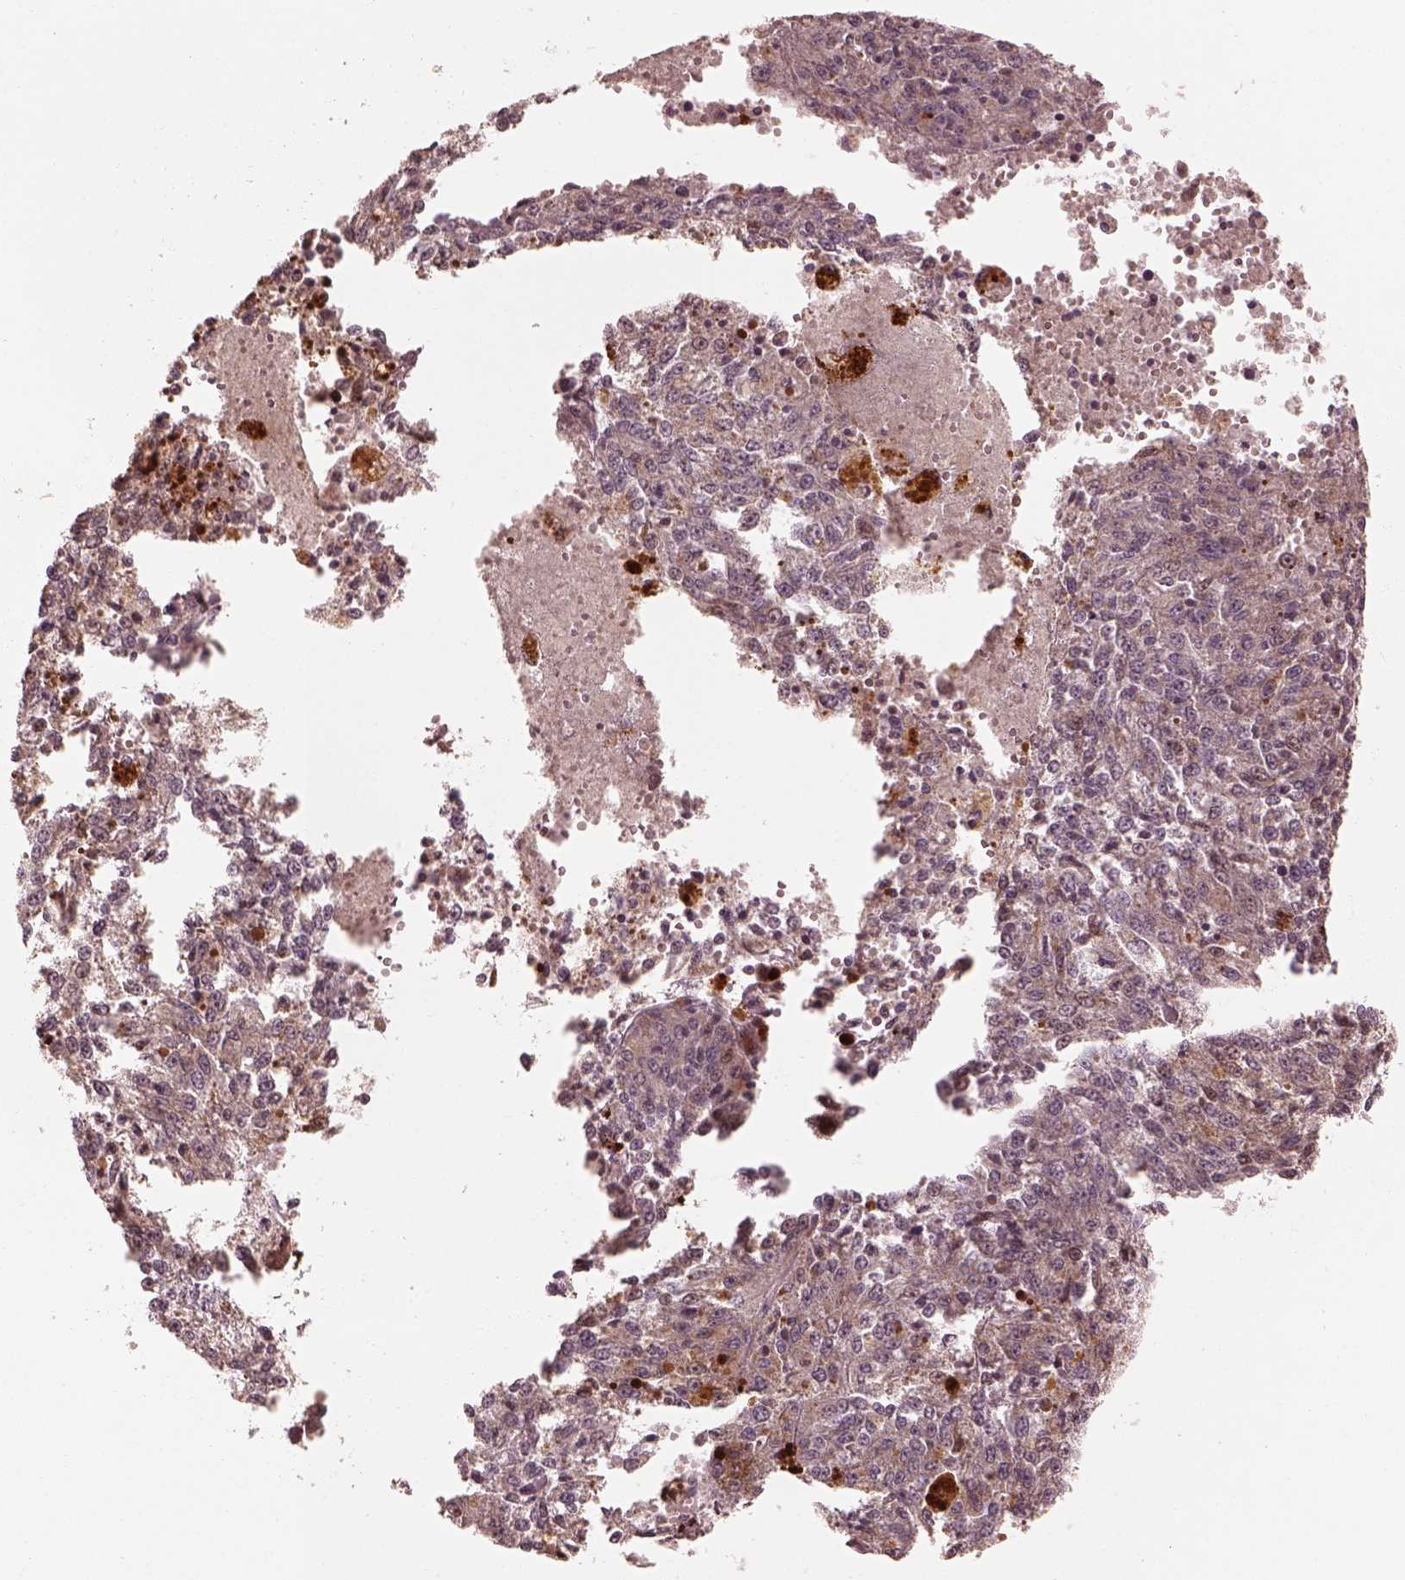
{"staining": {"intensity": "negative", "quantity": "none", "location": "none"}, "tissue": "melanoma", "cell_type": "Tumor cells", "image_type": "cancer", "snomed": [{"axis": "morphology", "description": "Malignant melanoma, Metastatic site"}, {"axis": "topography", "description": "Lymph node"}], "caption": "Tumor cells are negative for brown protein staining in malignant melanoma (metastatic site).", "gene": "SLC25A46", "patient": {"sex": "female", "age": 64}}